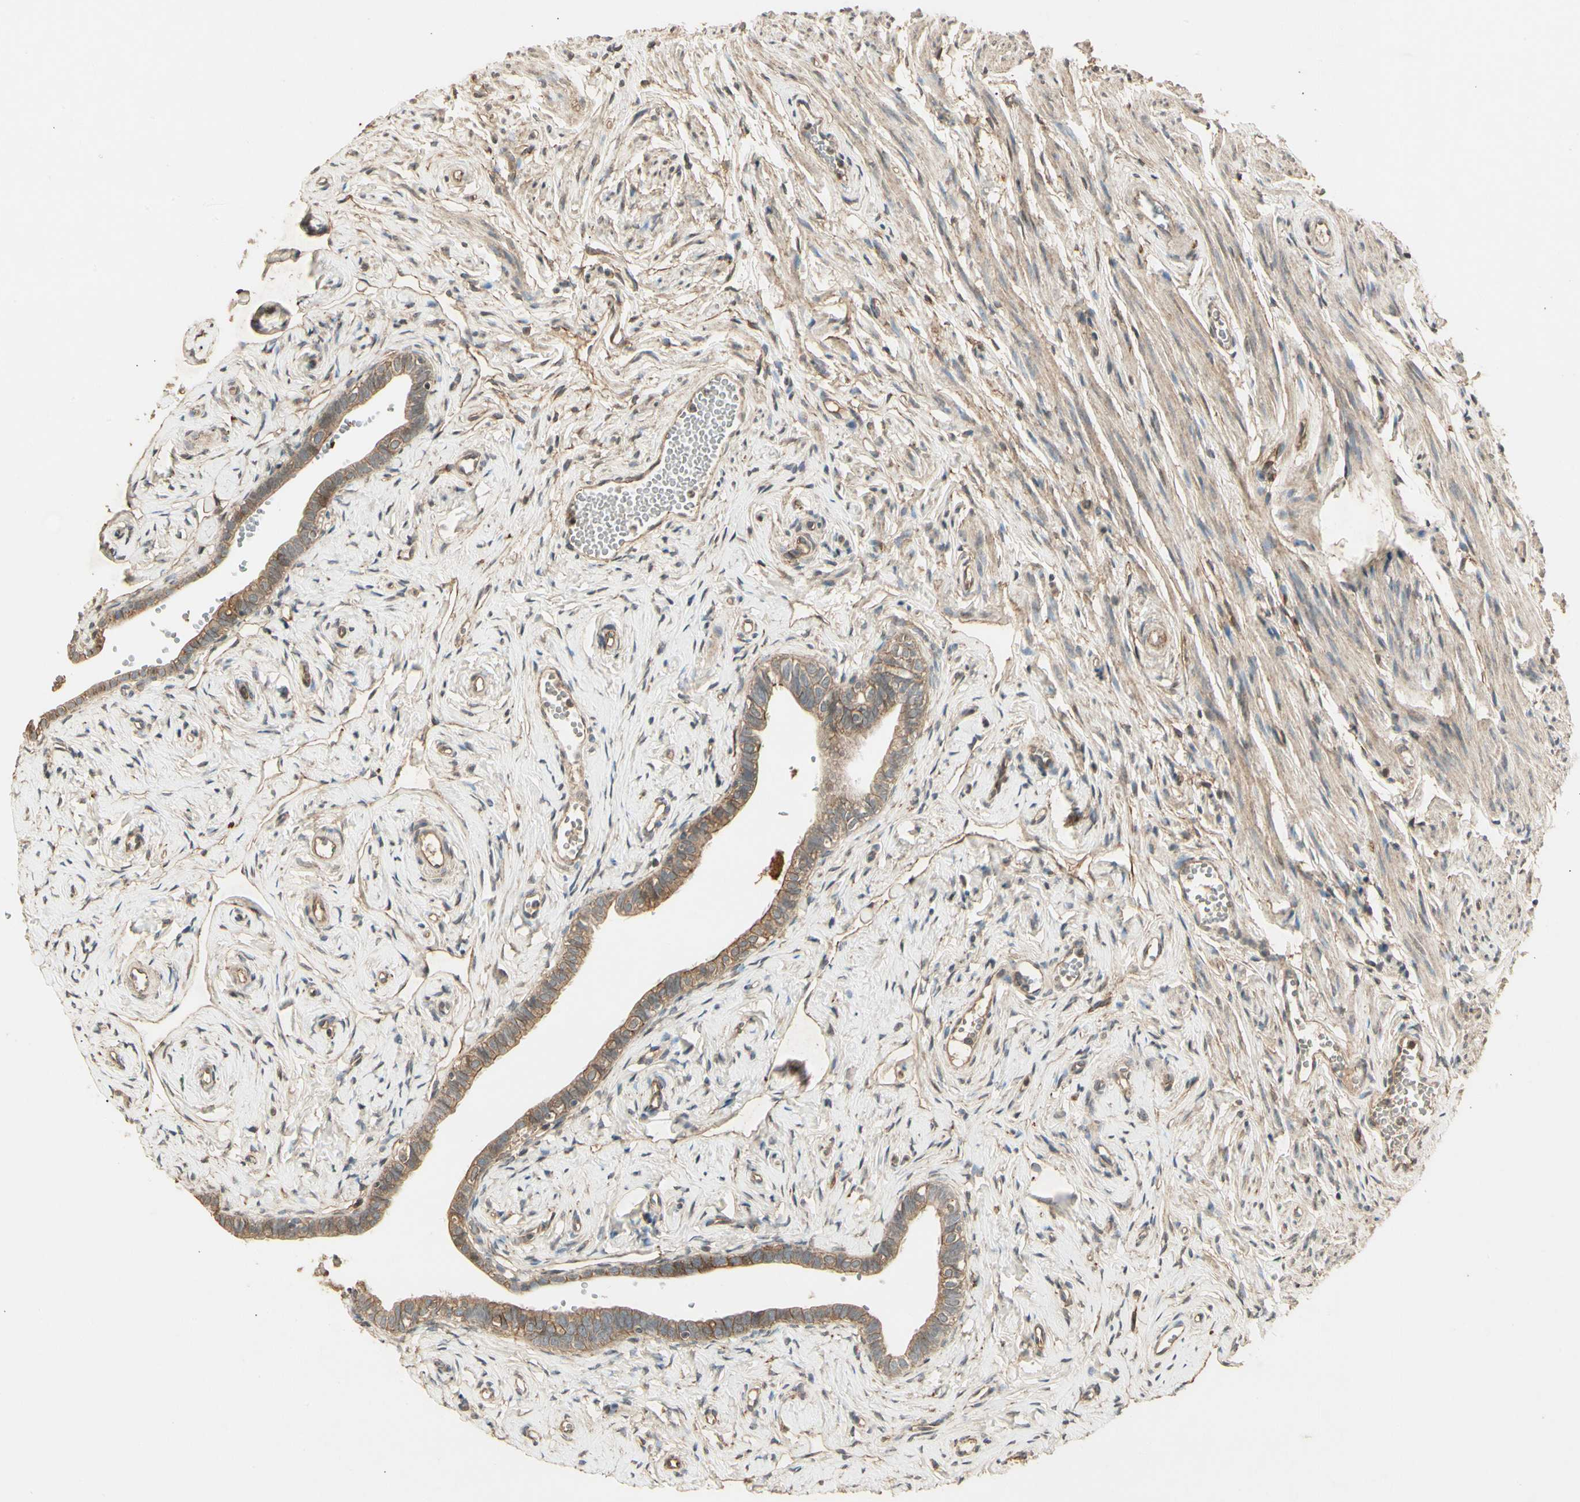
{"staining": {"intensity": "moderate", "quantity": ">75%", "location": "cytoplasmic/membranous"}, "tissue": "fallopian tube", "cell_type": "Glandular cells", "image_type": "normal", "snomed": [{"axis": "morphology", "description": "Normal tissue, NOS"}, {"axis": "topography", "description": "Fallopian tube"}], "caption": "A histopathology image showing moderate cytoplasmic/membranous staining in approximately >75% of glandular cells in normal fallopian tube, as visualized by brown immunohistochemical staining.", "gene": "RNF180", "patient": {"sex": "female", "age": 71}}